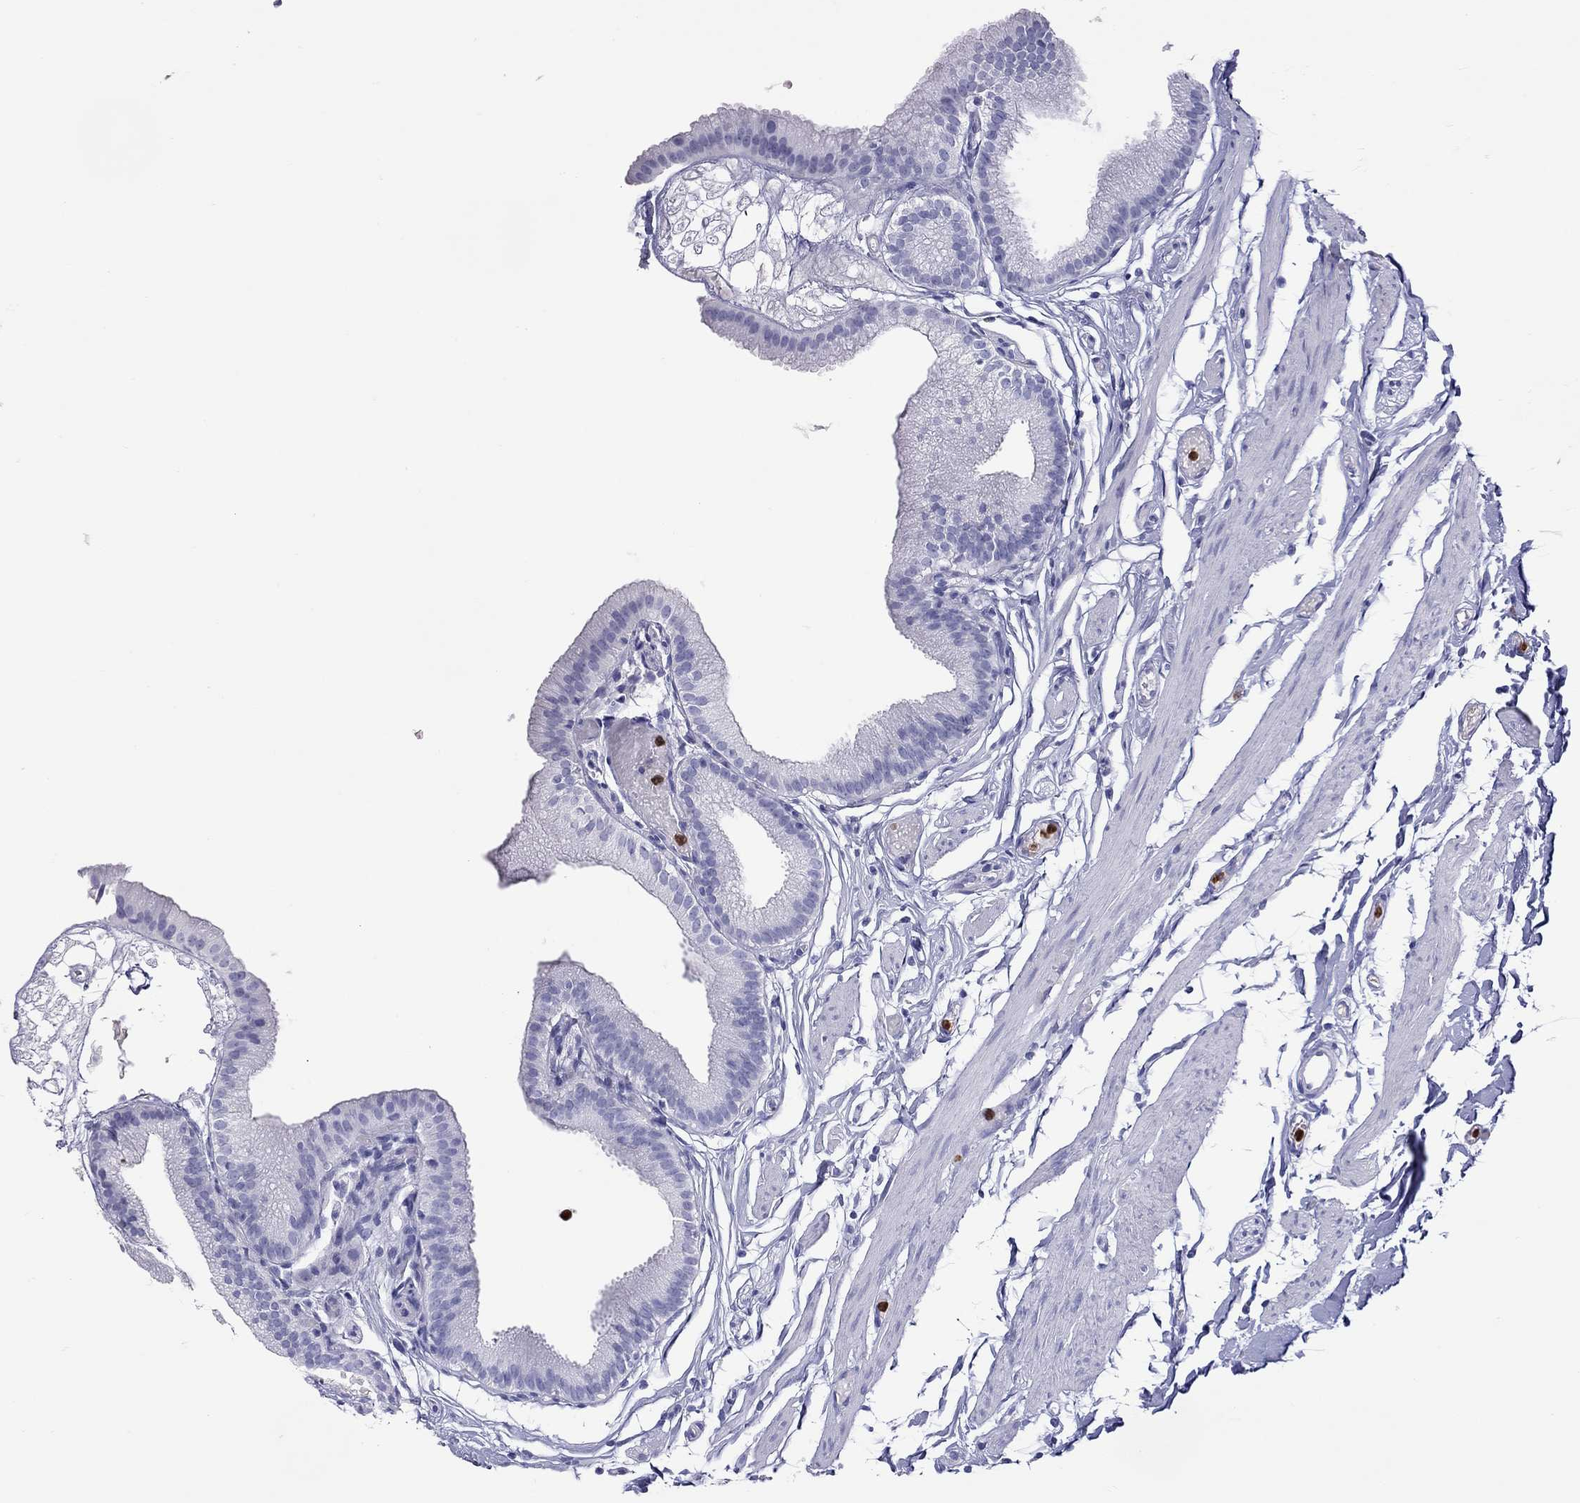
{"staining": {"intensity": "negative", "quantity": "none", "location": "none"}, "tissue": "gallbladder", "cell_type": "Glandular cells", "image_type": "normal", "snomed": [{"axis": "morphology", "description": "Normal tissue, NOS"}, {"axis": "topography", "description": "Gallbladder"}], "caption": "Gallbladder was stained to show a protein in brown. There is no significant positivity in glandular cells. Brightfield microscopy of immunohistochemistry (IHC) stained with DAB (brown) and hematoxylin (blue), captured at high magnification.", "gene": "SLAMF1", "patient": {"sex": "female", "age": 45}}